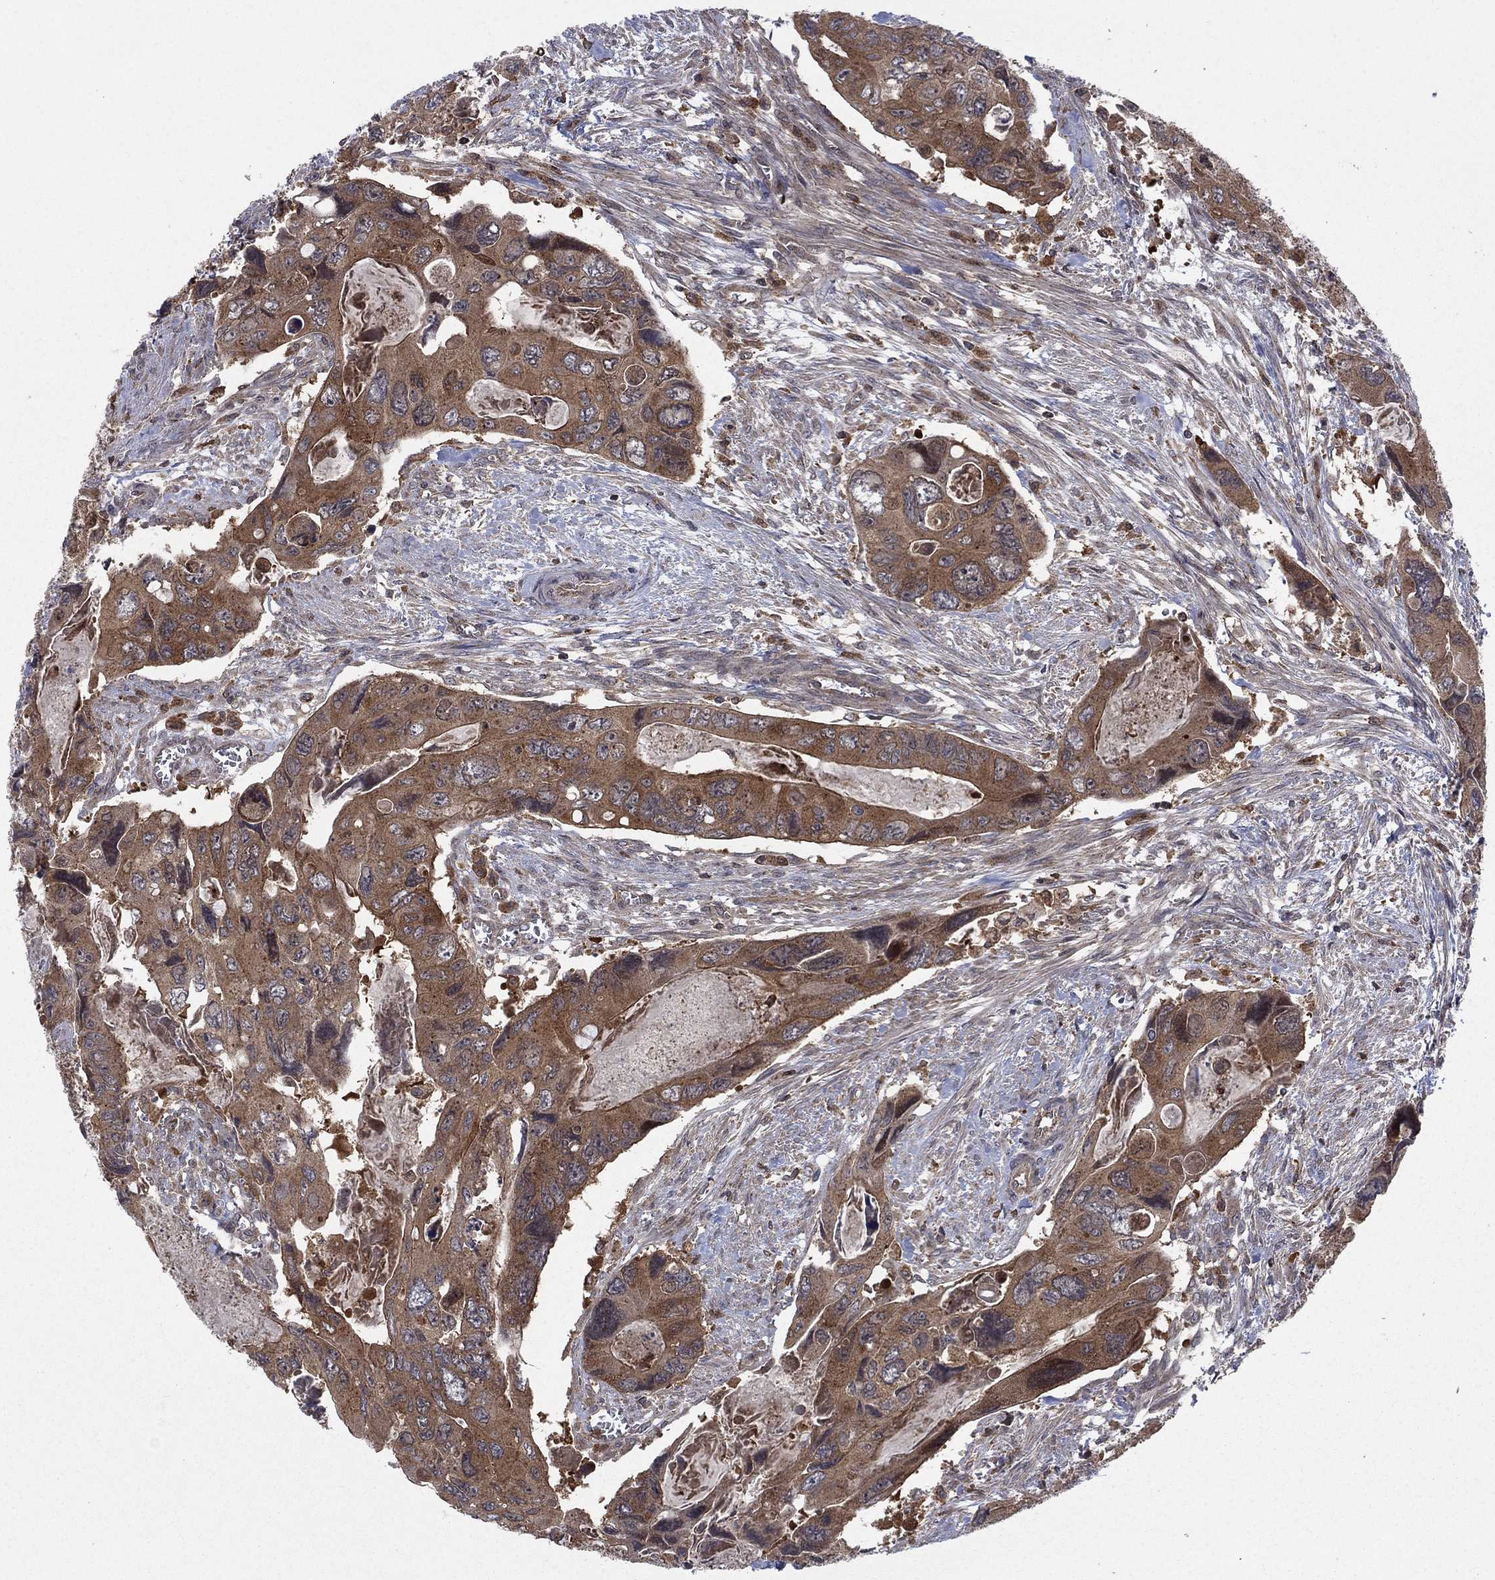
{"staining": {"intensity": "moderate", "quantity": ">75%", "location": "cytoplasmic/membranous"}, "tissue": "colorectal cancer", "cell_type": "Tumor cells", "image_type": "cancer", "snomed": [{"axis": "morphology", "description": "Adenocarcinoma, NOS"}, {"axis": "topography", "description": "Rectum"}], "caption": "Protein expression analysis of human colorectal cancer reveals moderate cytoplasmic/membranous staining in about >75% of tumor cells.", "gene": "IFI35", "patient": {"sex": "male", "age": 62}}